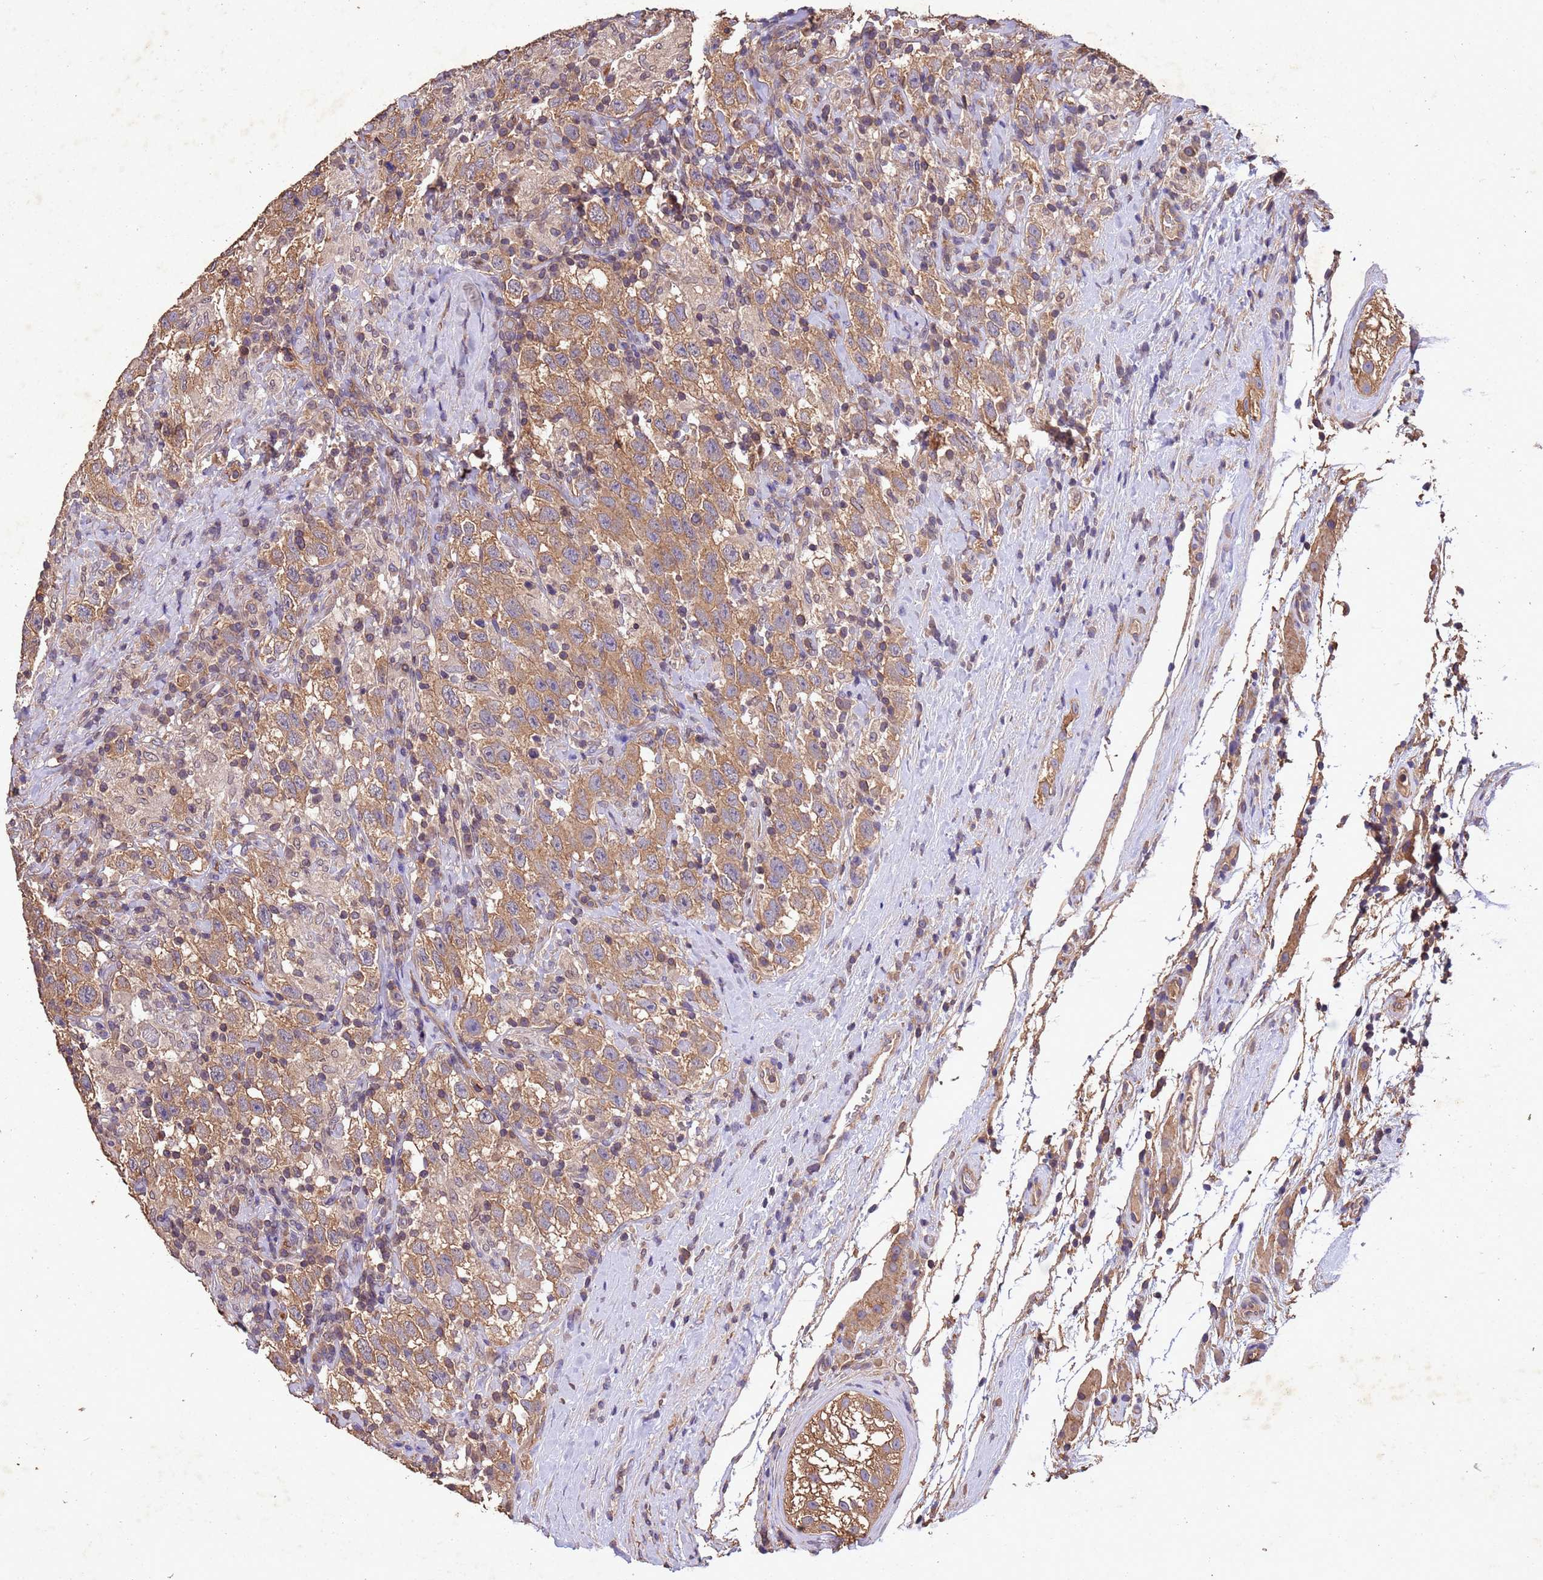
{"staining": {"intensity": "moderate", "quantity": ">75%", "location": "cytoplasmic/membranous"}, "tissue": "testis cancer", "cell_type": "Tumor cells", "image_type": "cancer", "snomed": [{"axis": "morphology", "description": "Seminoma, NOS"}, {"axis": "topography", "description": "Testis"}], "caption": "Immunohistochemistry of human testis cancer (seminoma) reveals medium levels of moderate cytoplasmic/membranous staining in approximately >75% of tumor cells. The staining was performed using DAB to visualize the protein expression in brown, while the nuclei were stained in blue with hematoxylin (Magnification: 20x).", "gene": "MTX3", "patient": {"sex": "male", "age": 41}}